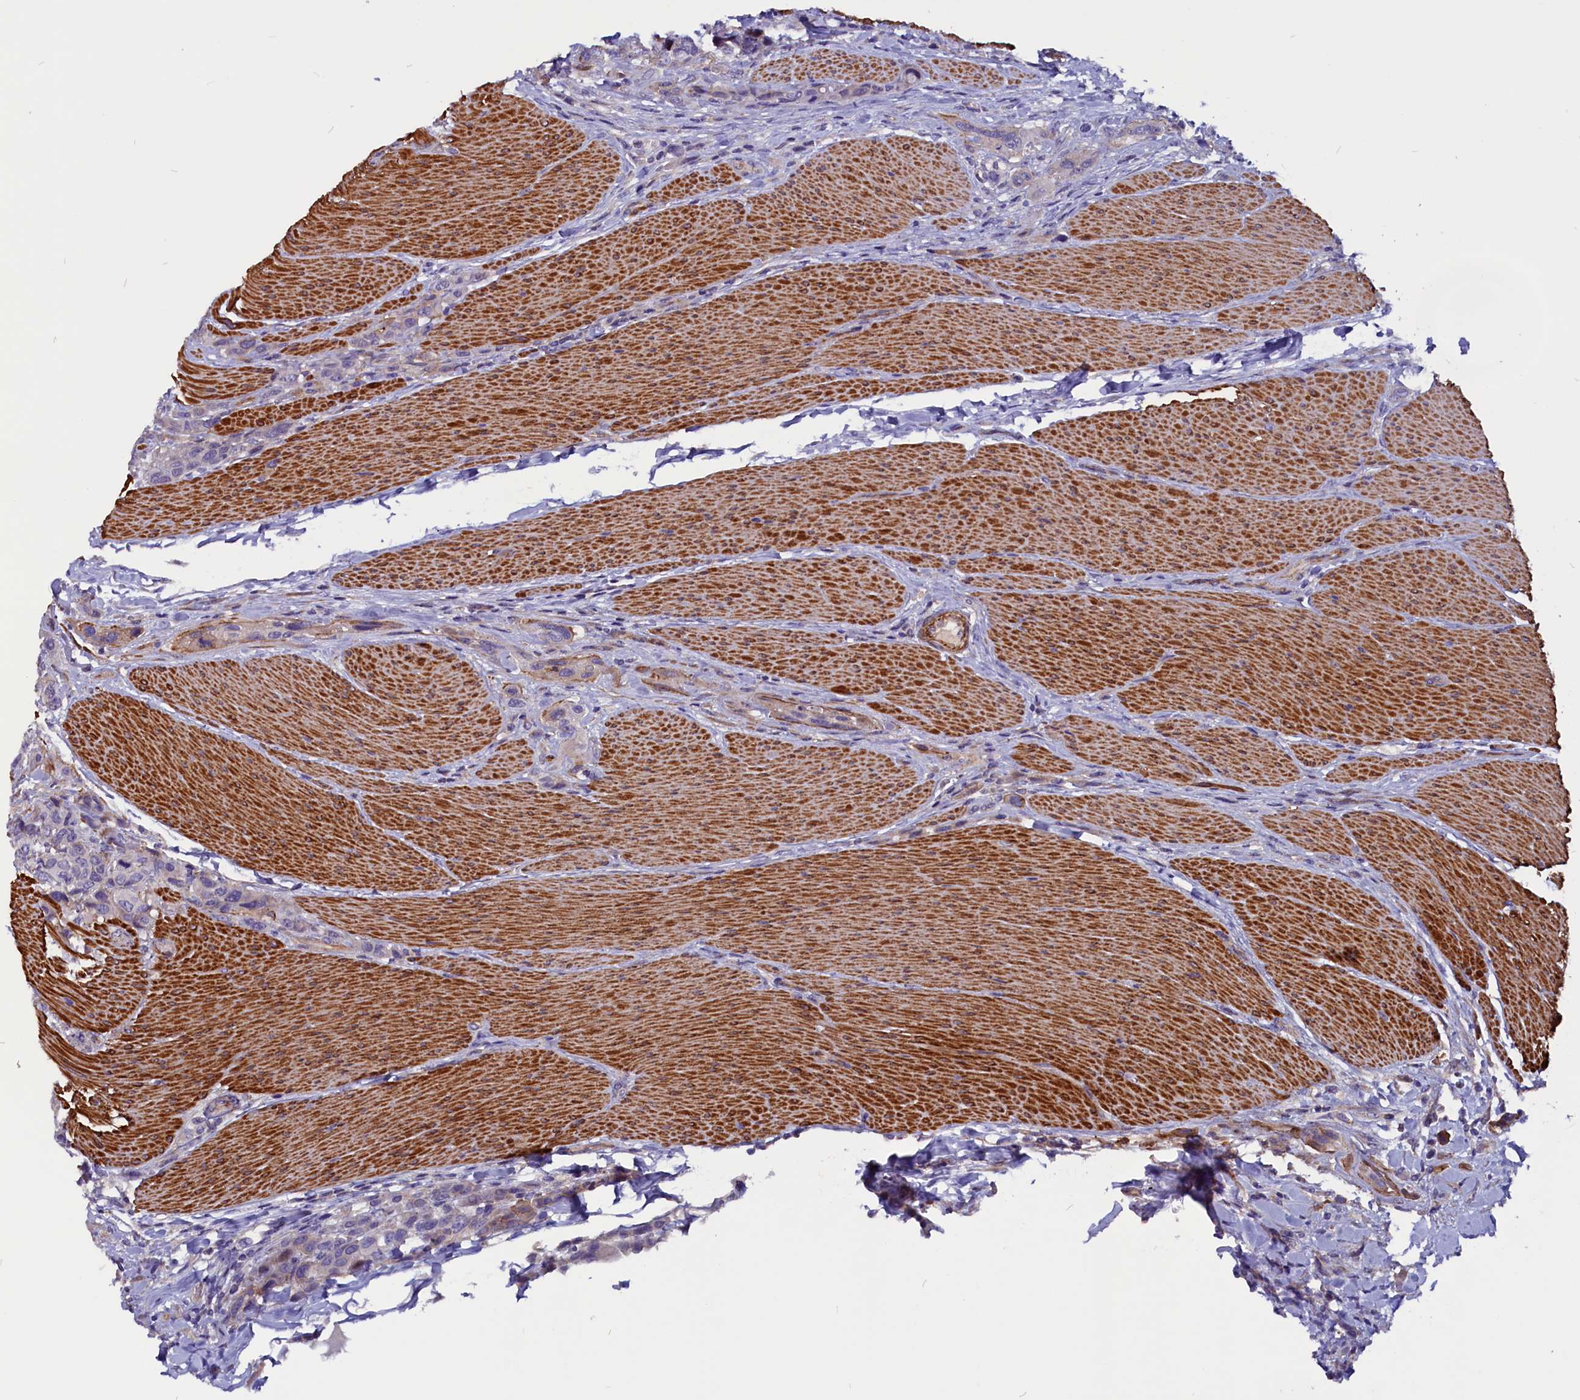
{"staining": {"intensity": "weak", "quantity": "<25%", "location": "cytoplasmic/membranous"}, "tissue": "urothelial cancer", "cell_type": "Tumor cells", "image_type": "cancer", "snomed": [{"axis": "morphology", "description": "Urothelial carcinoma, High grade"}, {"axis": "topography", "description": "Urinary bladder"}], "caption": "An immunohistochemistry histopathology image of urothelial cancer is shown. There is no staining in tumor cells of urothelial cancer.", "gene": "ZNF749", "patient": {"sex": "male", "age": 50}}